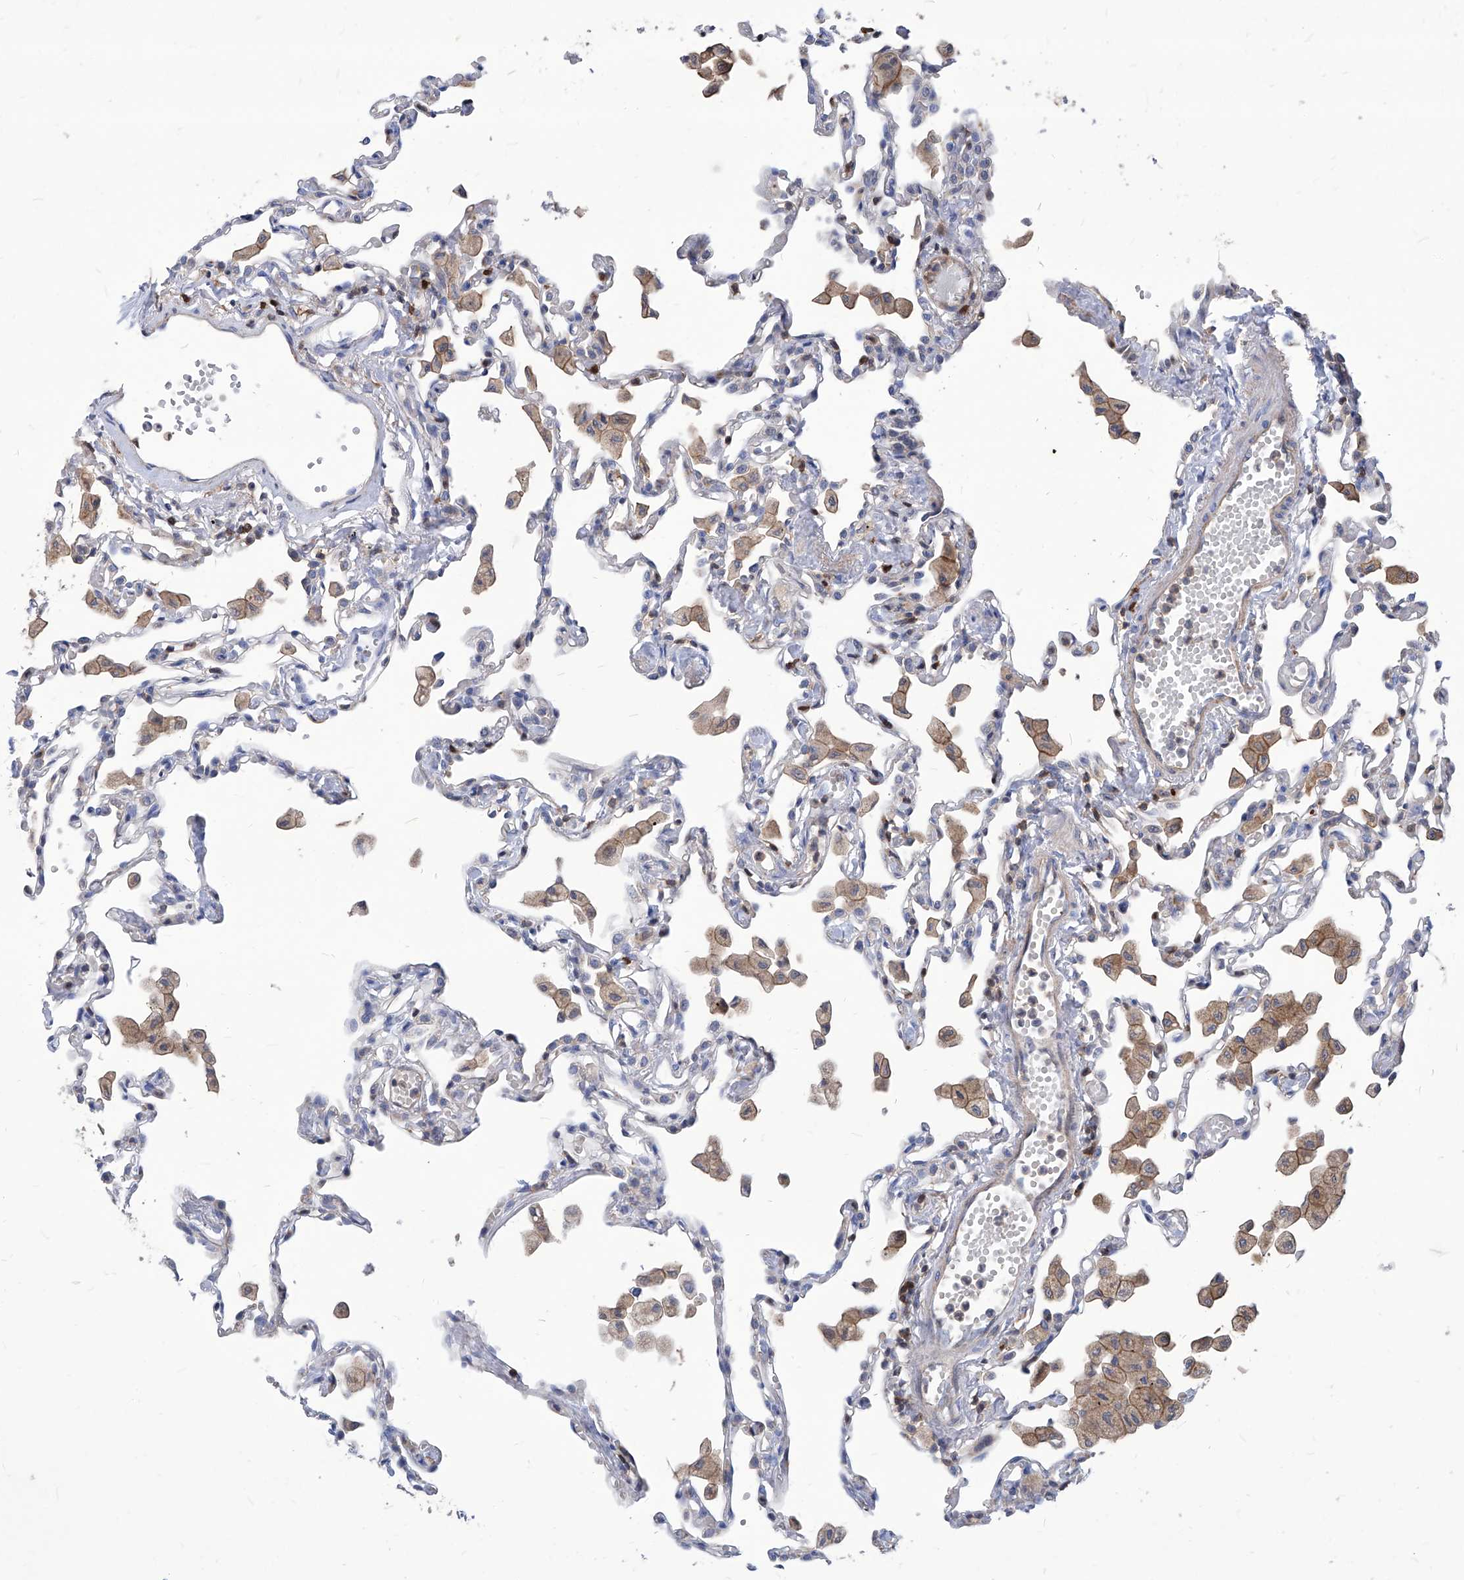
{"staining": {"intensity": "negative", "quantity": "none", "location": "none"}, "tissue": "lung", "cell_type": "Alveolar cells", "image_type": "normal", "snomed": [{"axis": "morphology", "description": "Normal tissue, NOS"}, {"axis": "topography", "description": "Bronchus"}, {"axis": "topography", "description": "Lung"}], "caption": "High magnification brightfield microscopy of unremarkable lung stained with DAB (brown) and counterstained with hematoxylin (blue): alveolar cells show no significant staining.", "gene": "ABRACL", "patient": {"sex": "female", "age": 49}}